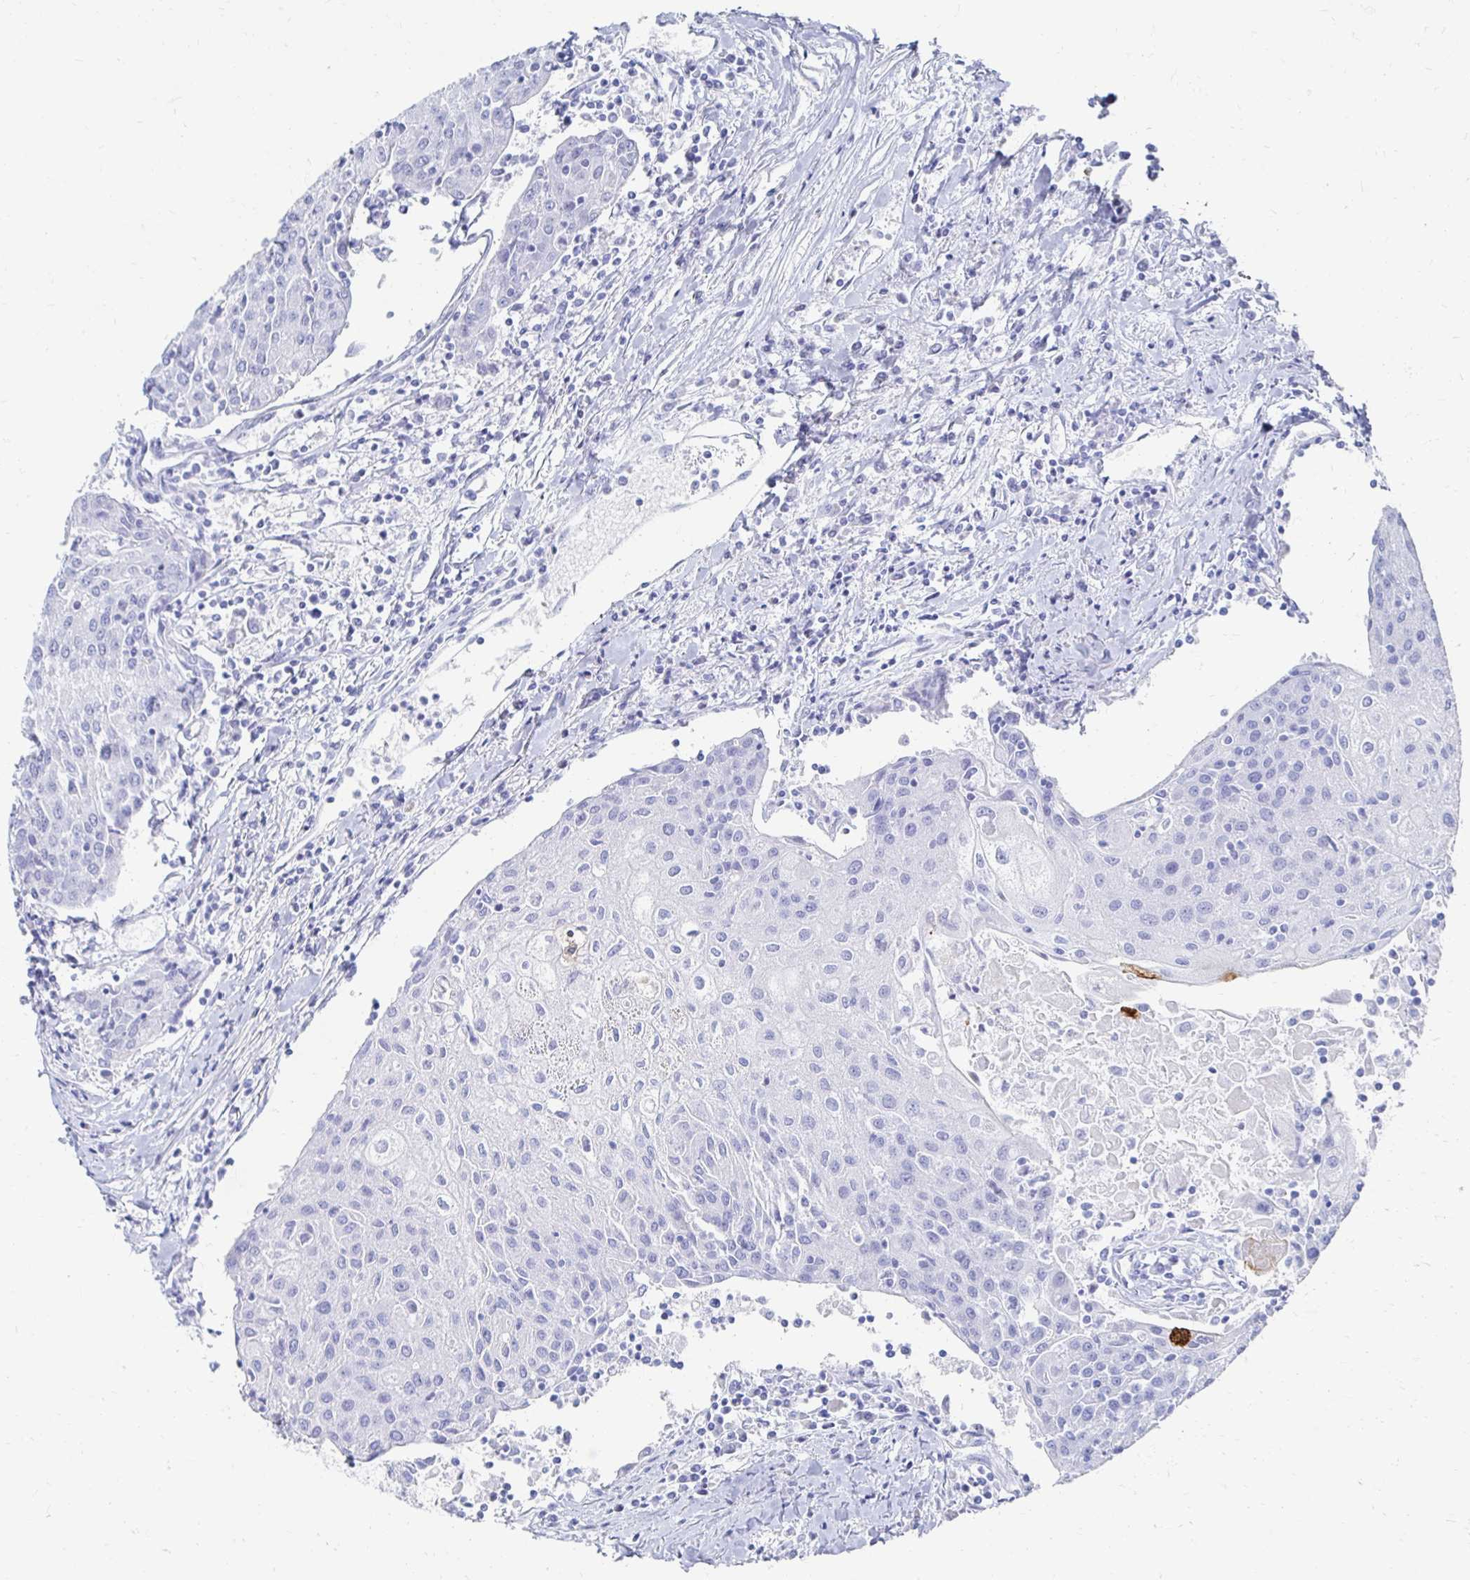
{"staining": {"intensity": "negative", "quantity": "none", "location": "none"}, "tissue": "urothelial cancer", "cell_type": "Tumor cells", "image_type": "cancer", "snomed": [{"axis": "morphology", "description": "Urothelial carcinoma, High grade"}, {"axis": "topography", "description": "Urinary bladder"}], "caption": "Protein analysis of high-grade urothelial carcinoma shows no significant positivity in tumor cells.", "gene": "CST6", "patient": {"sex": "female", "age": 85}}